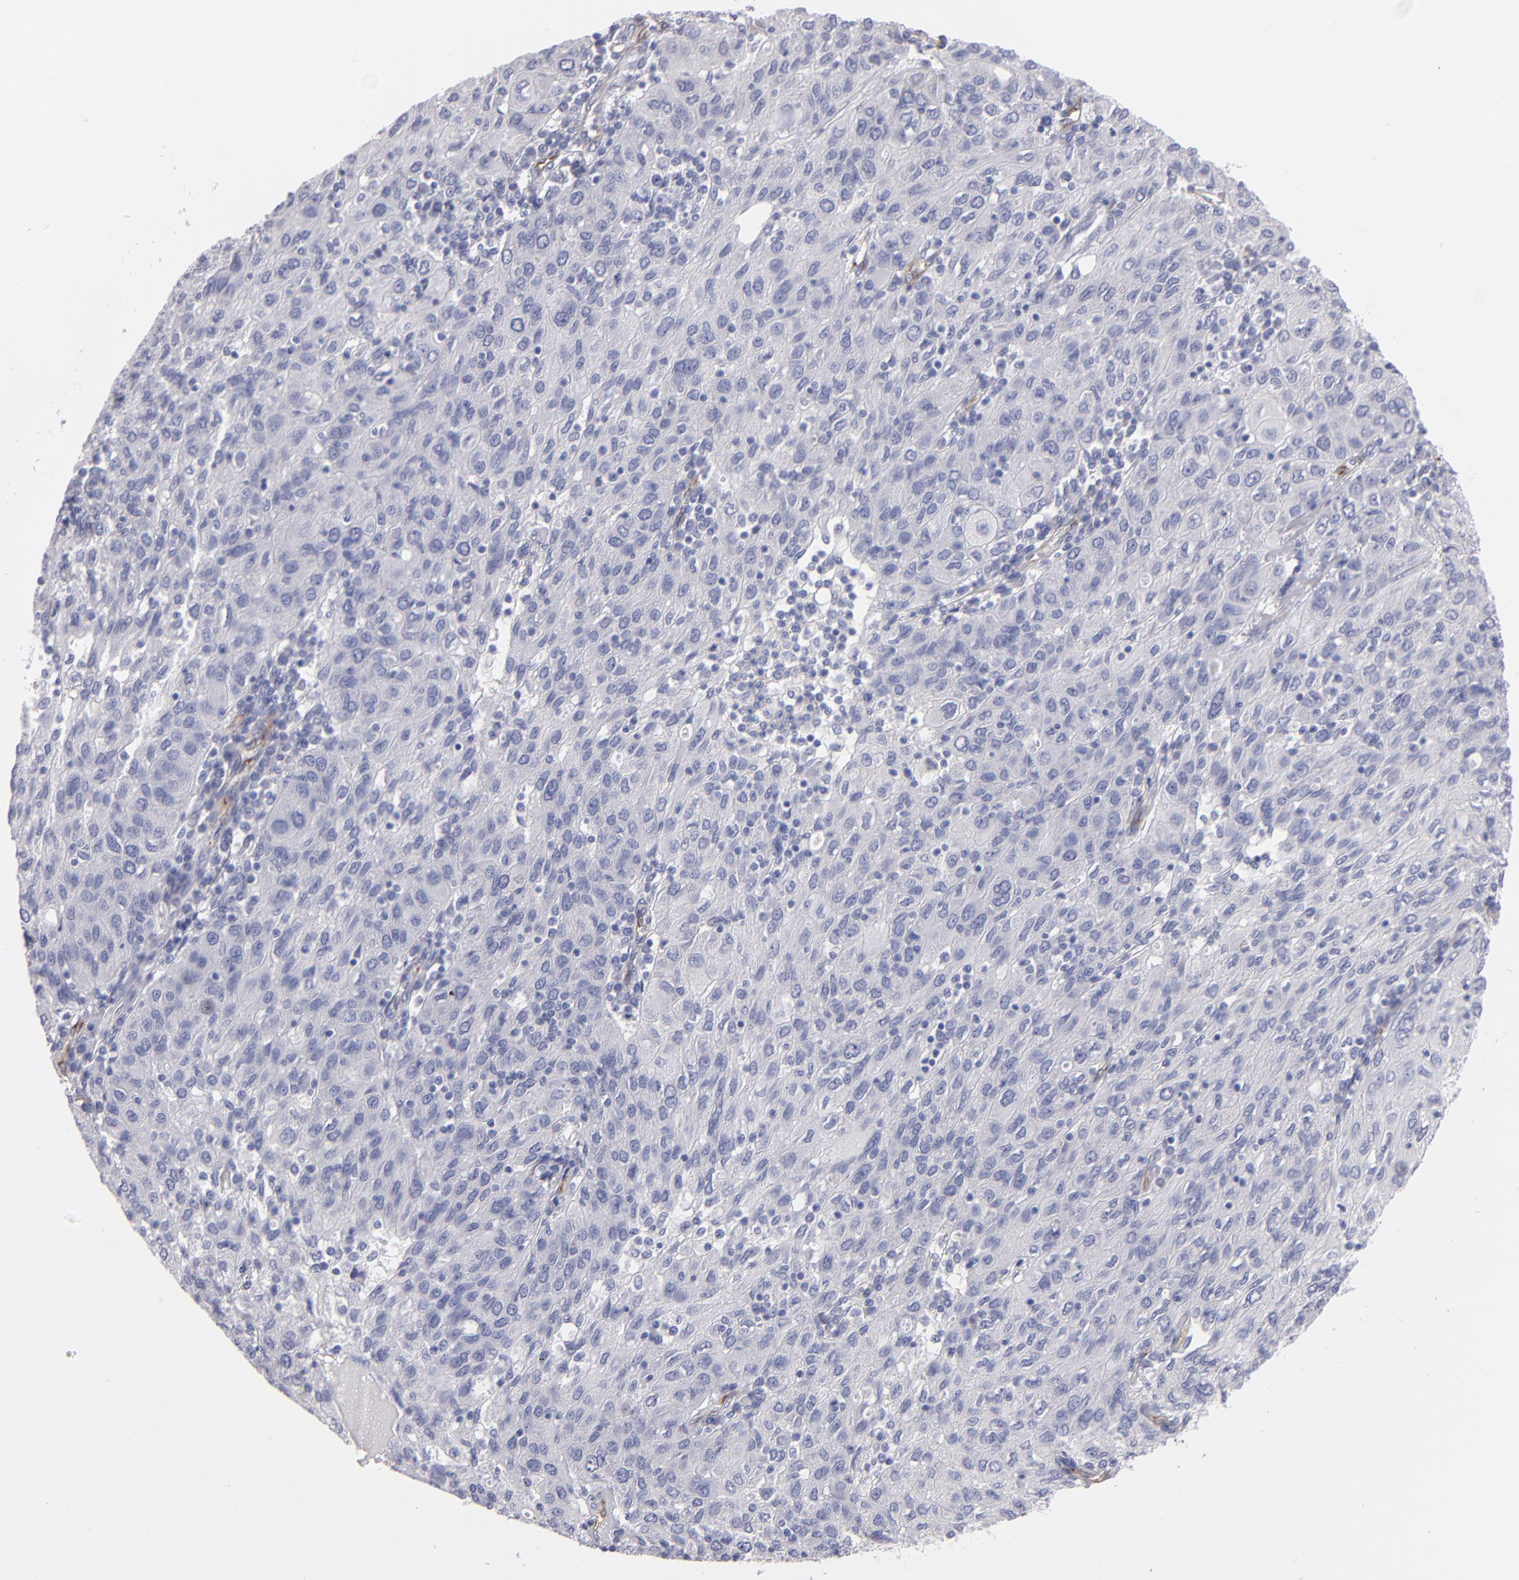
{"staining": {"intensity": "negative", "quantity": "none", "location": "none"}, "tissue": "ovarian cancer", "cell_type": "Tumor cells", "image_type": "cancer", "snomed": [{"axis": "morphology", "description": "Carcinoma, endometroid"}, {"axis": "topography", "description": "Ovary"}], "caption": "High power microscopy histopathology image of an immunohistochemistry (IHC) micrograph of endometroid carcinoma (ovarian), revealing no significant staining in tumor cells.", "gene": "PLVAP", "patient": {"sex": "female", "age": 50}}